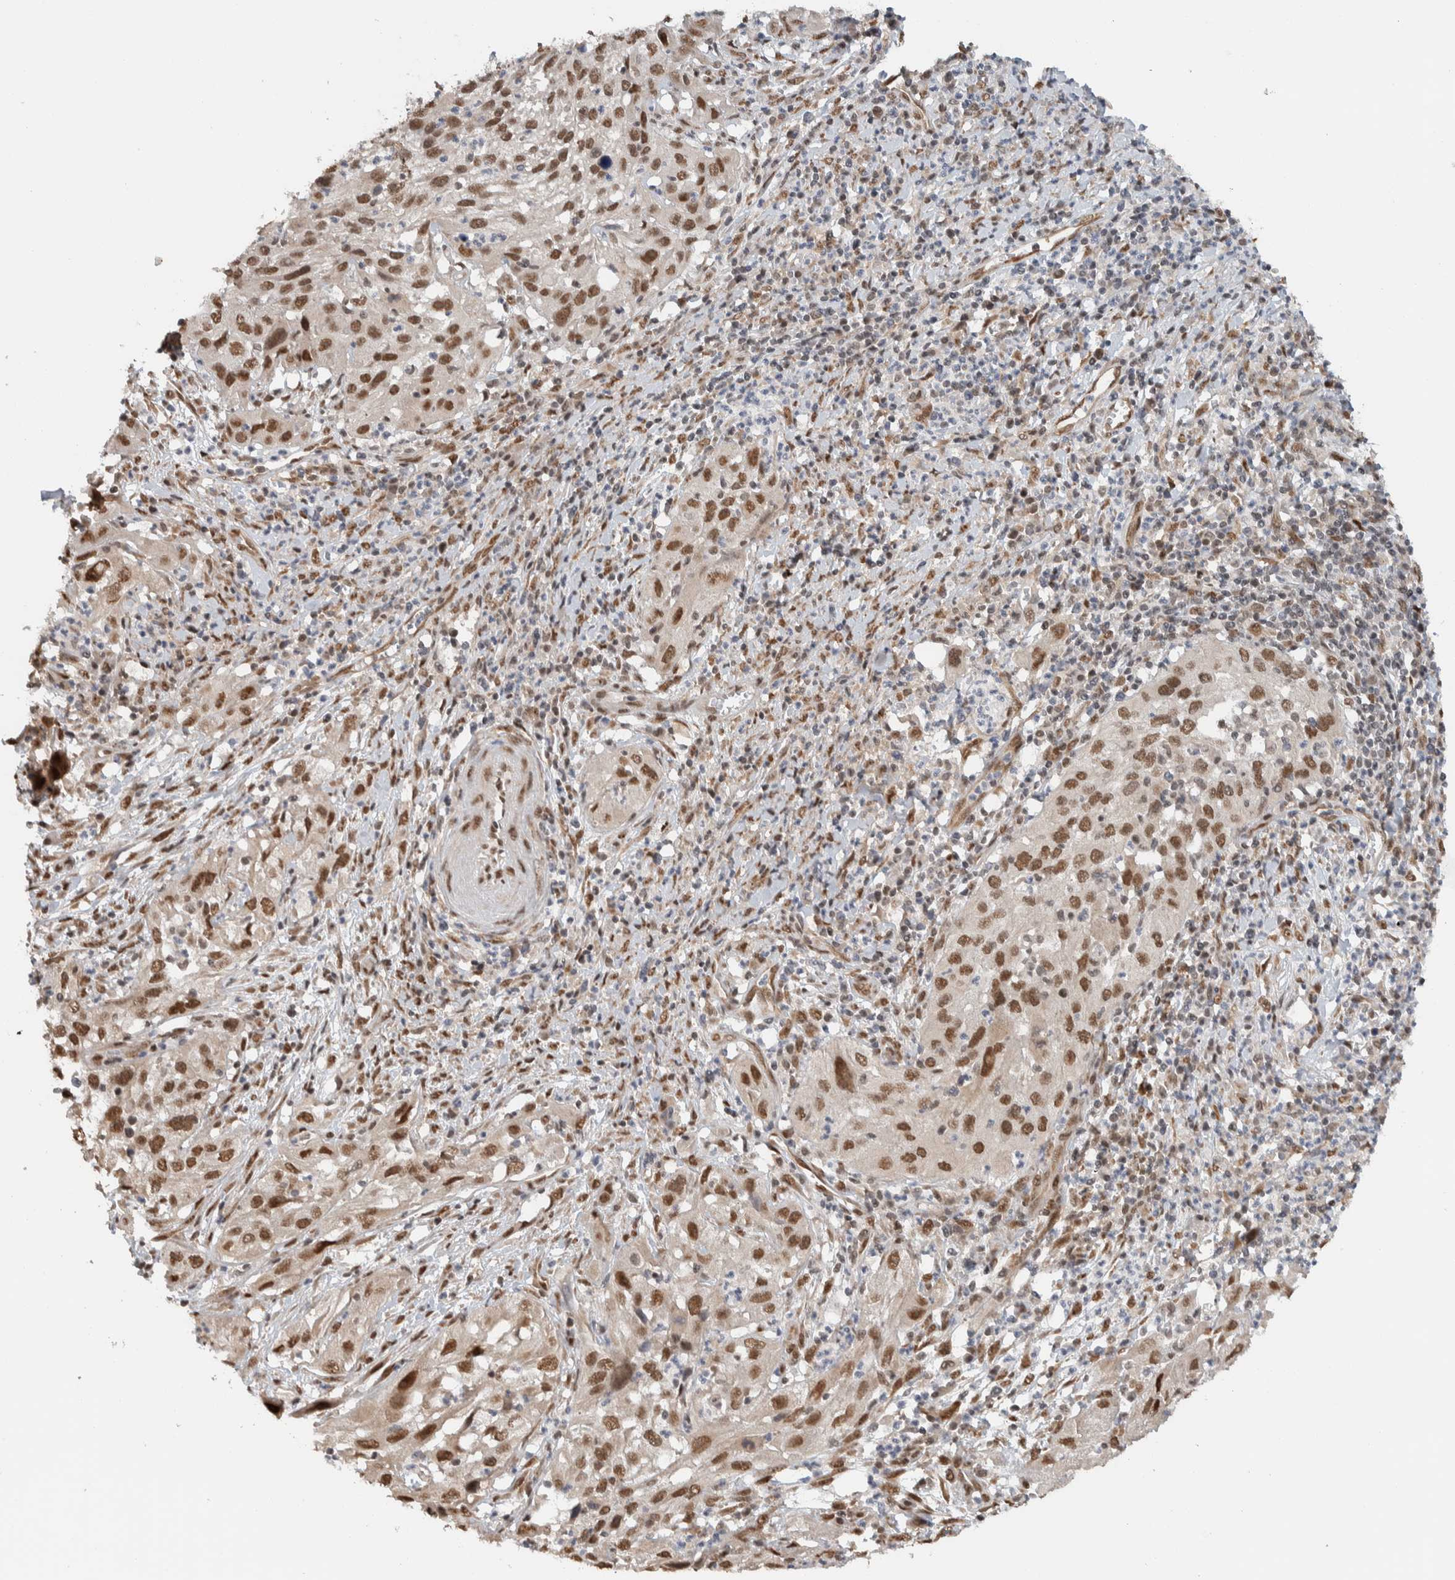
{"staining": {"intensity": "moderate", "quantity": ">75%", "location": "nuclear"}, "tissue": "cervical cancer", "cell_type": "Tumor cells", "image_type": "cancer", "snomed": [{"axis": "morphology", "description": "Squamous cell carcinoma, NOS"}, {"axis": "topography", "description": "Cervix"}], "caption": "Cervical cancer (squamous cell carcinoma) stained for a protein (brown) shows moderate nuclear positive staining in about >75% of tumor cells.", "gene": "TNRC18", "patient": {"sex": "female", "age": 32}}